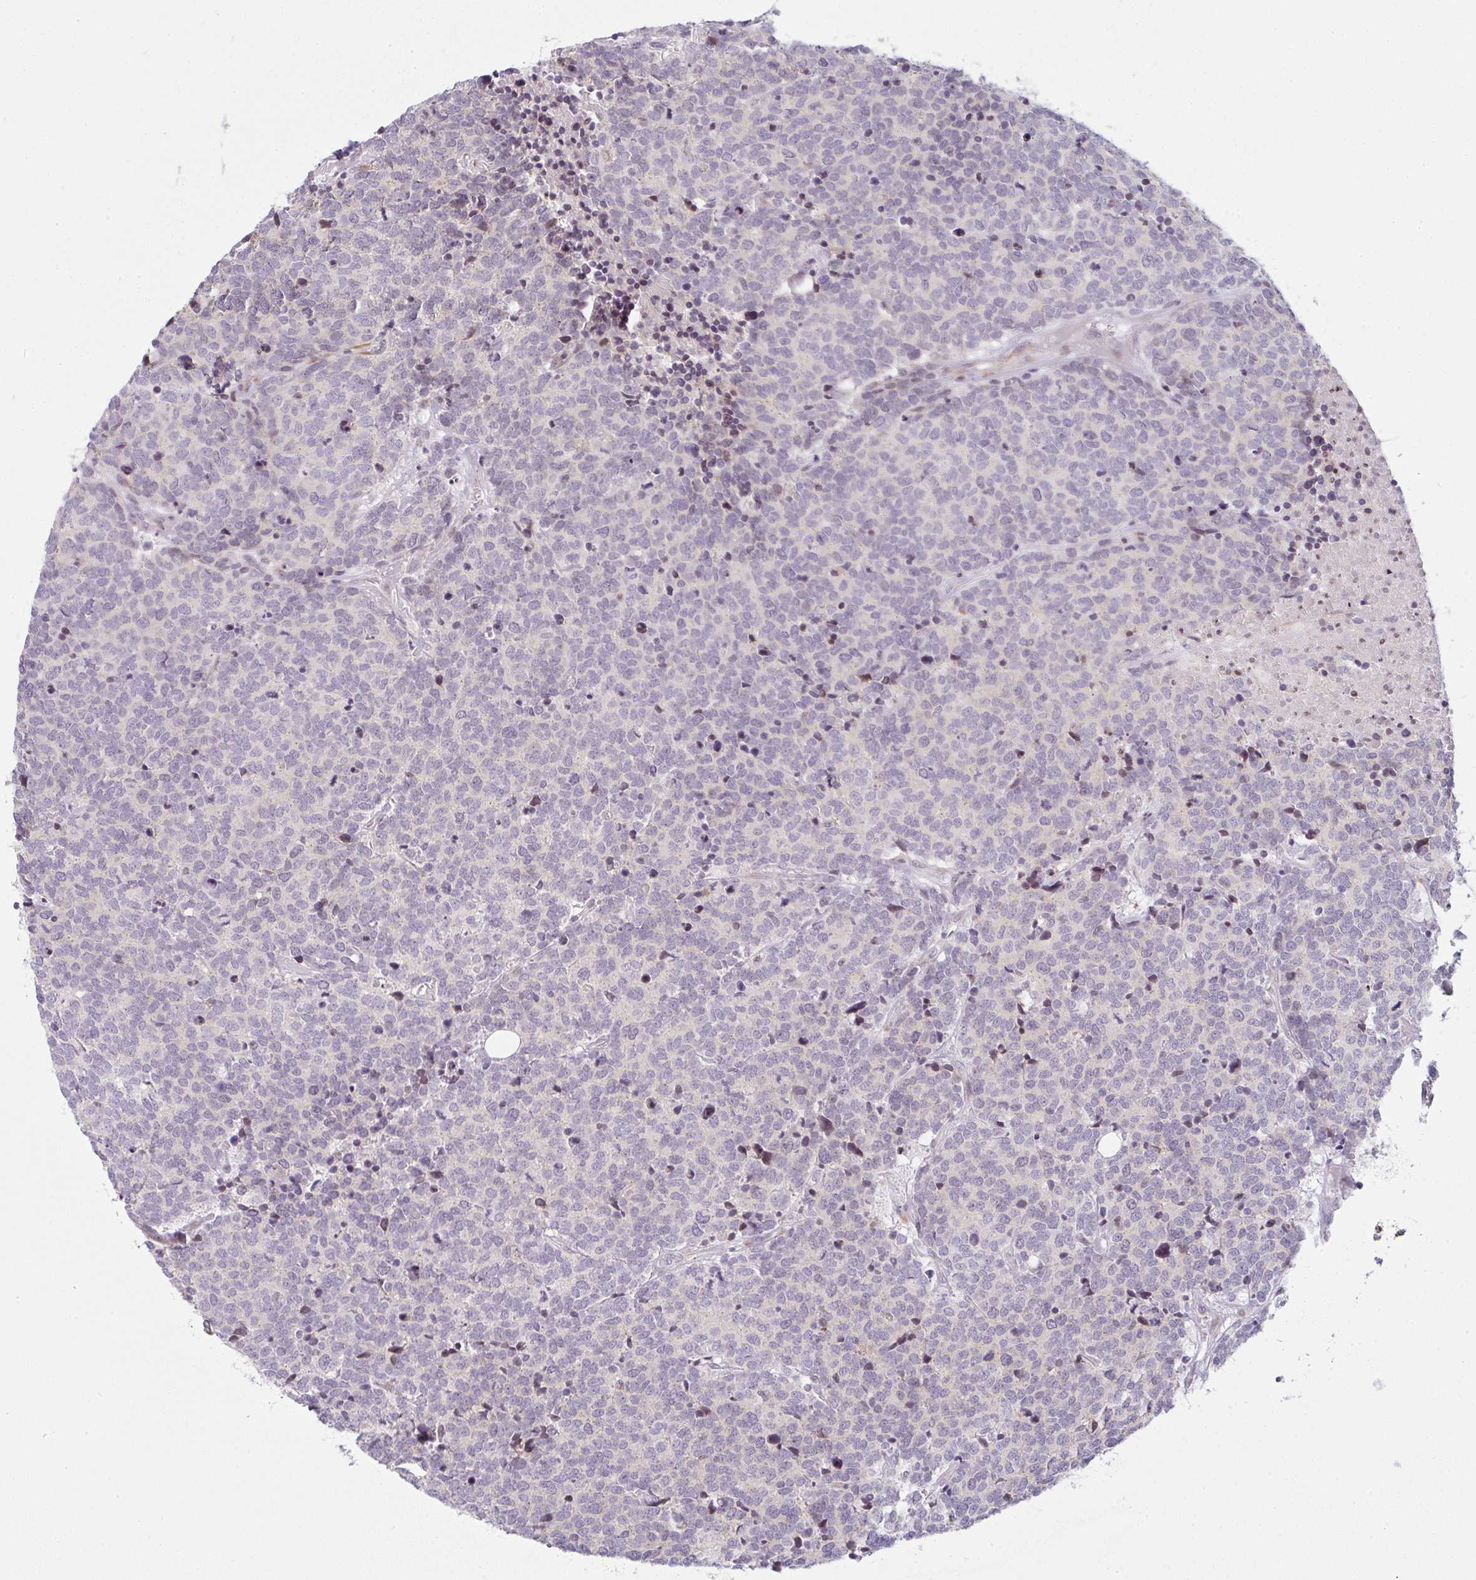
{"staining": {"intensity": "negative", "quantity": "none", "location": "none"}, "tissue": "carcinoid", "cell_type": "Tumor cells", "image_type": "cancer", "snomed": [{"axis": "morphology", "description": "Carcinoid, malignant, NOS"}, {"axis": "topography", "description": "Skin"}], "caption": "DAB (3,3'-diaminobenzidine) immunohistochemical staining of human malignant carcinoid reveals no significant staining in tumor cells. (Brightfield microscopy of DAB immunohistochemistry at high magnification).", "gene": "TMEM237", "patient": {"sex": "female", "age": 79}}